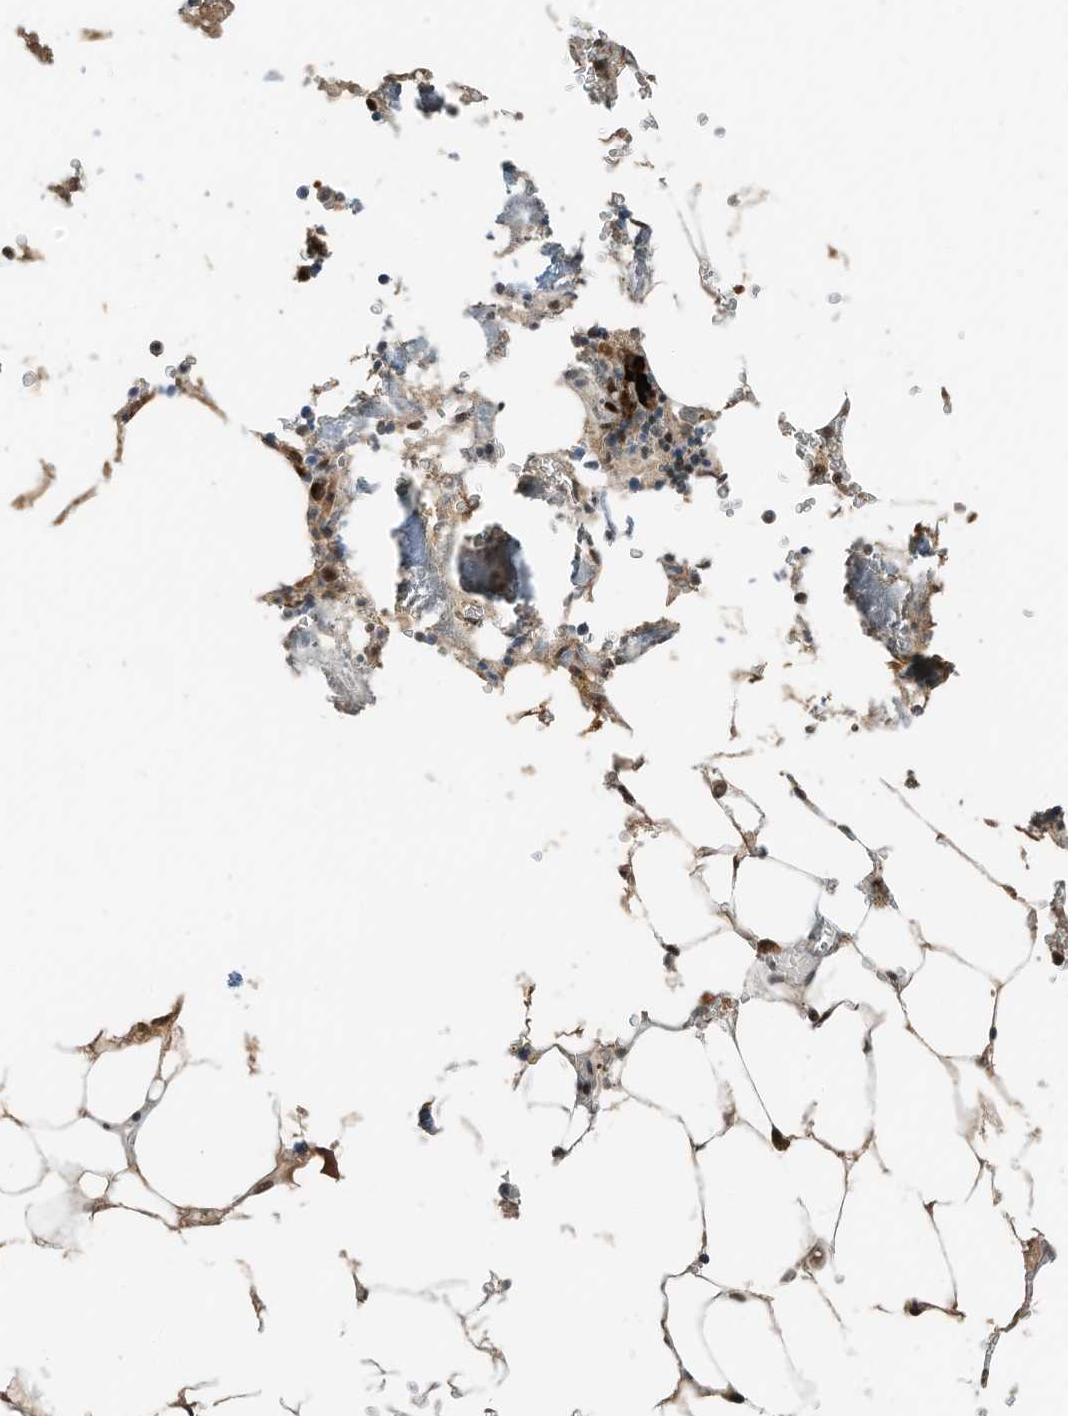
{"staining": {"intensity": "strong", "quantity": "<25%", "location": "cytoplasmic/membranous"}, "tissue": "bone marrow", "cell_type": "Hematopoietic cells", "image_type": "normal", "snomed": [{"axis": "morphology", "description": "Normal tissue, NOS"}, {"axis": "topography", "description": "Bone marrow"}], "caption": "Strong cytoplasmic/membranous expression for a protein is seen in approximately <25% of hematopoietic cells of benign bone marrow using IHC.", "gene": "RMND1", "patient": {"sex": "male", "age": 70}}